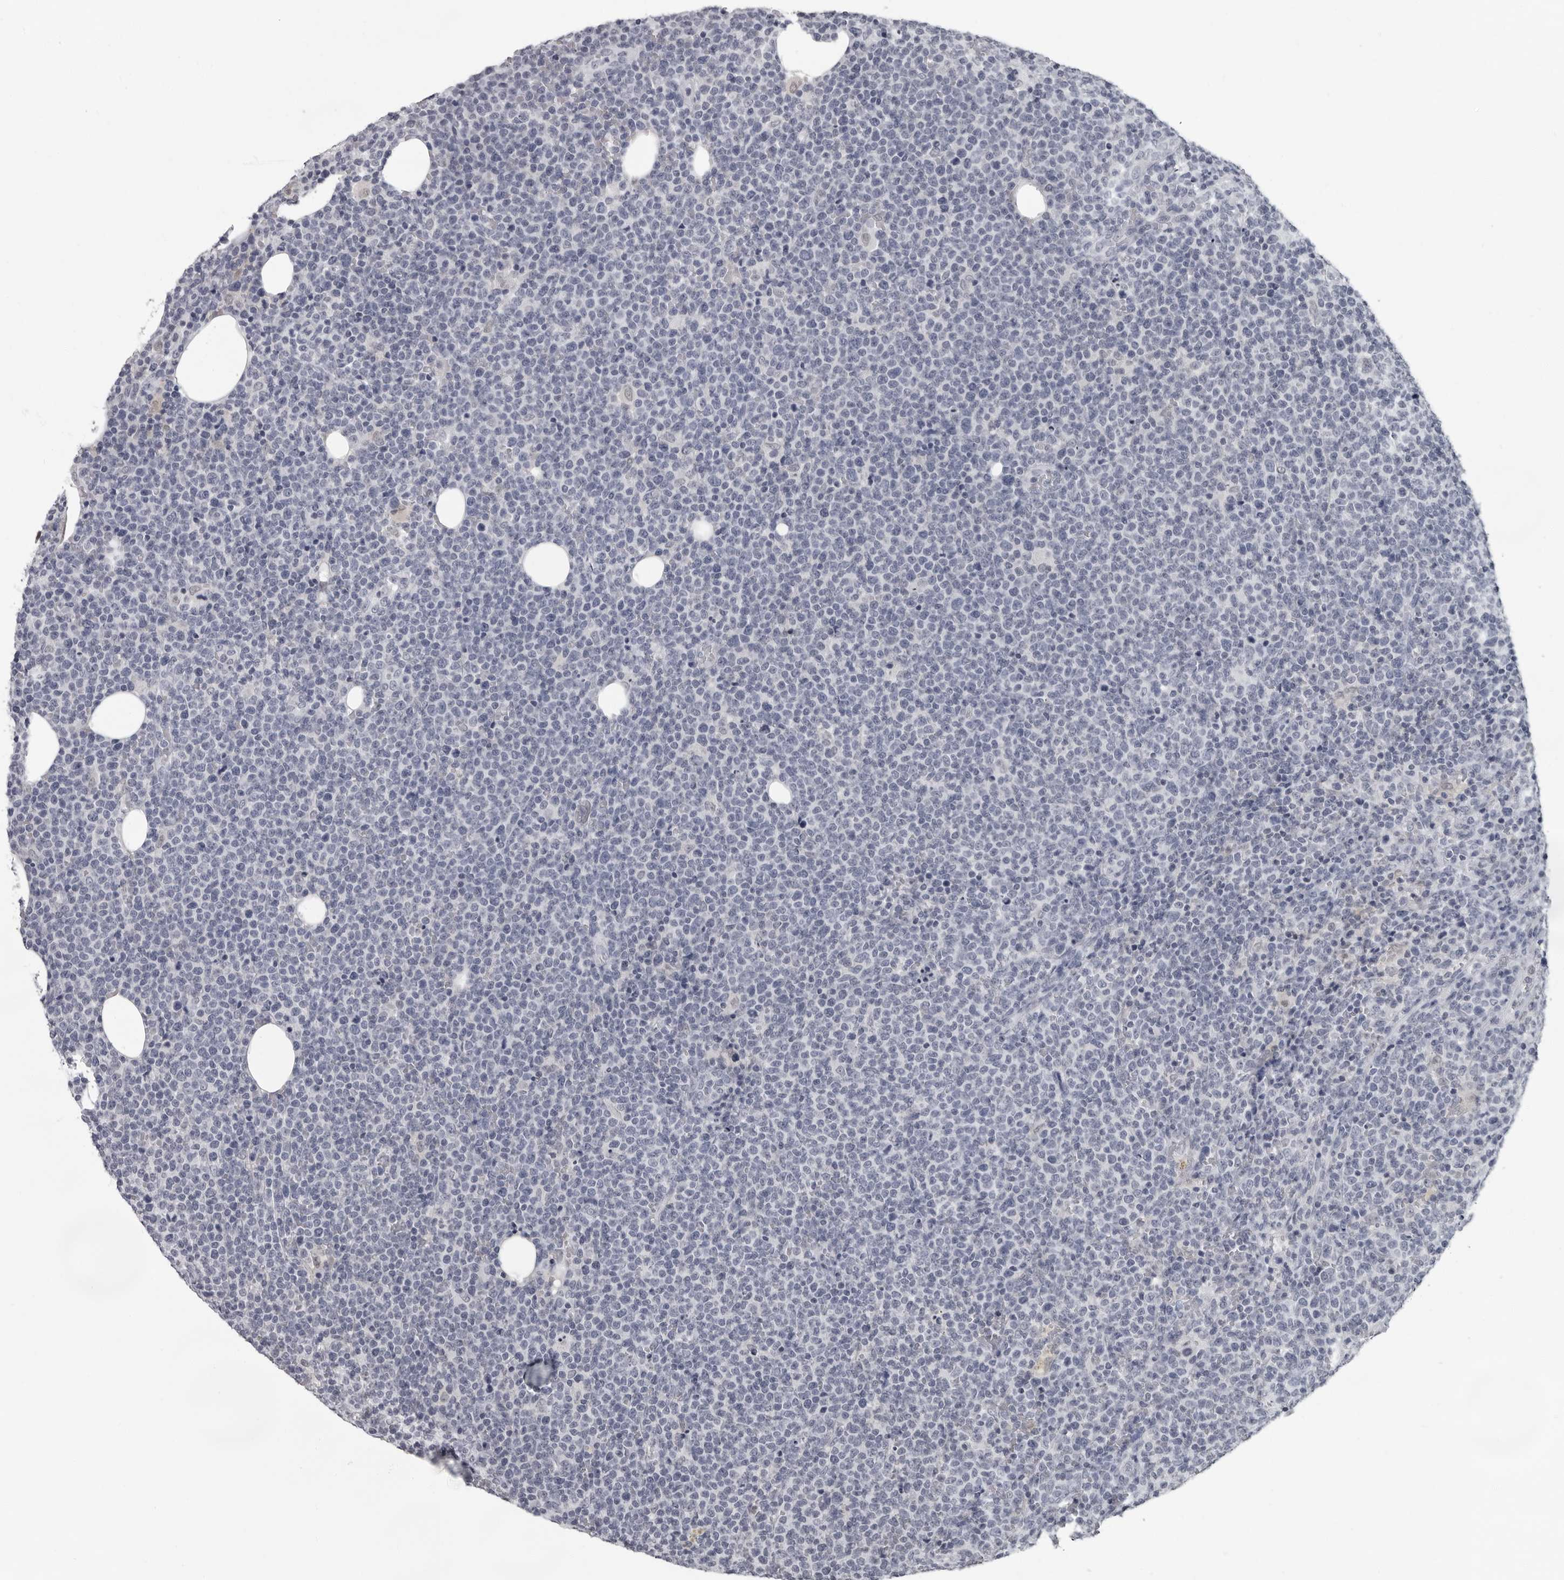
{"staining": {"intensity": "negative", "quantity": "none", "location": "none"}, "tissue": "lymphoma", "cell_type": "Tumor cells", "image_type": "cancer", "snomed": [{"axis": "morphology", "description": "Malignant lymphoma, non-Hodgkin's type, High grade"}, {"axis": "topography", "description": "Lymph node"}], "caption": "Lymphoma was stained to show a protein in brown. There is no significant staining in tumor cells. Nuclei are stained in blue.", "gene": "LZIC", "patient": {"sex": "male", "age": 61}}